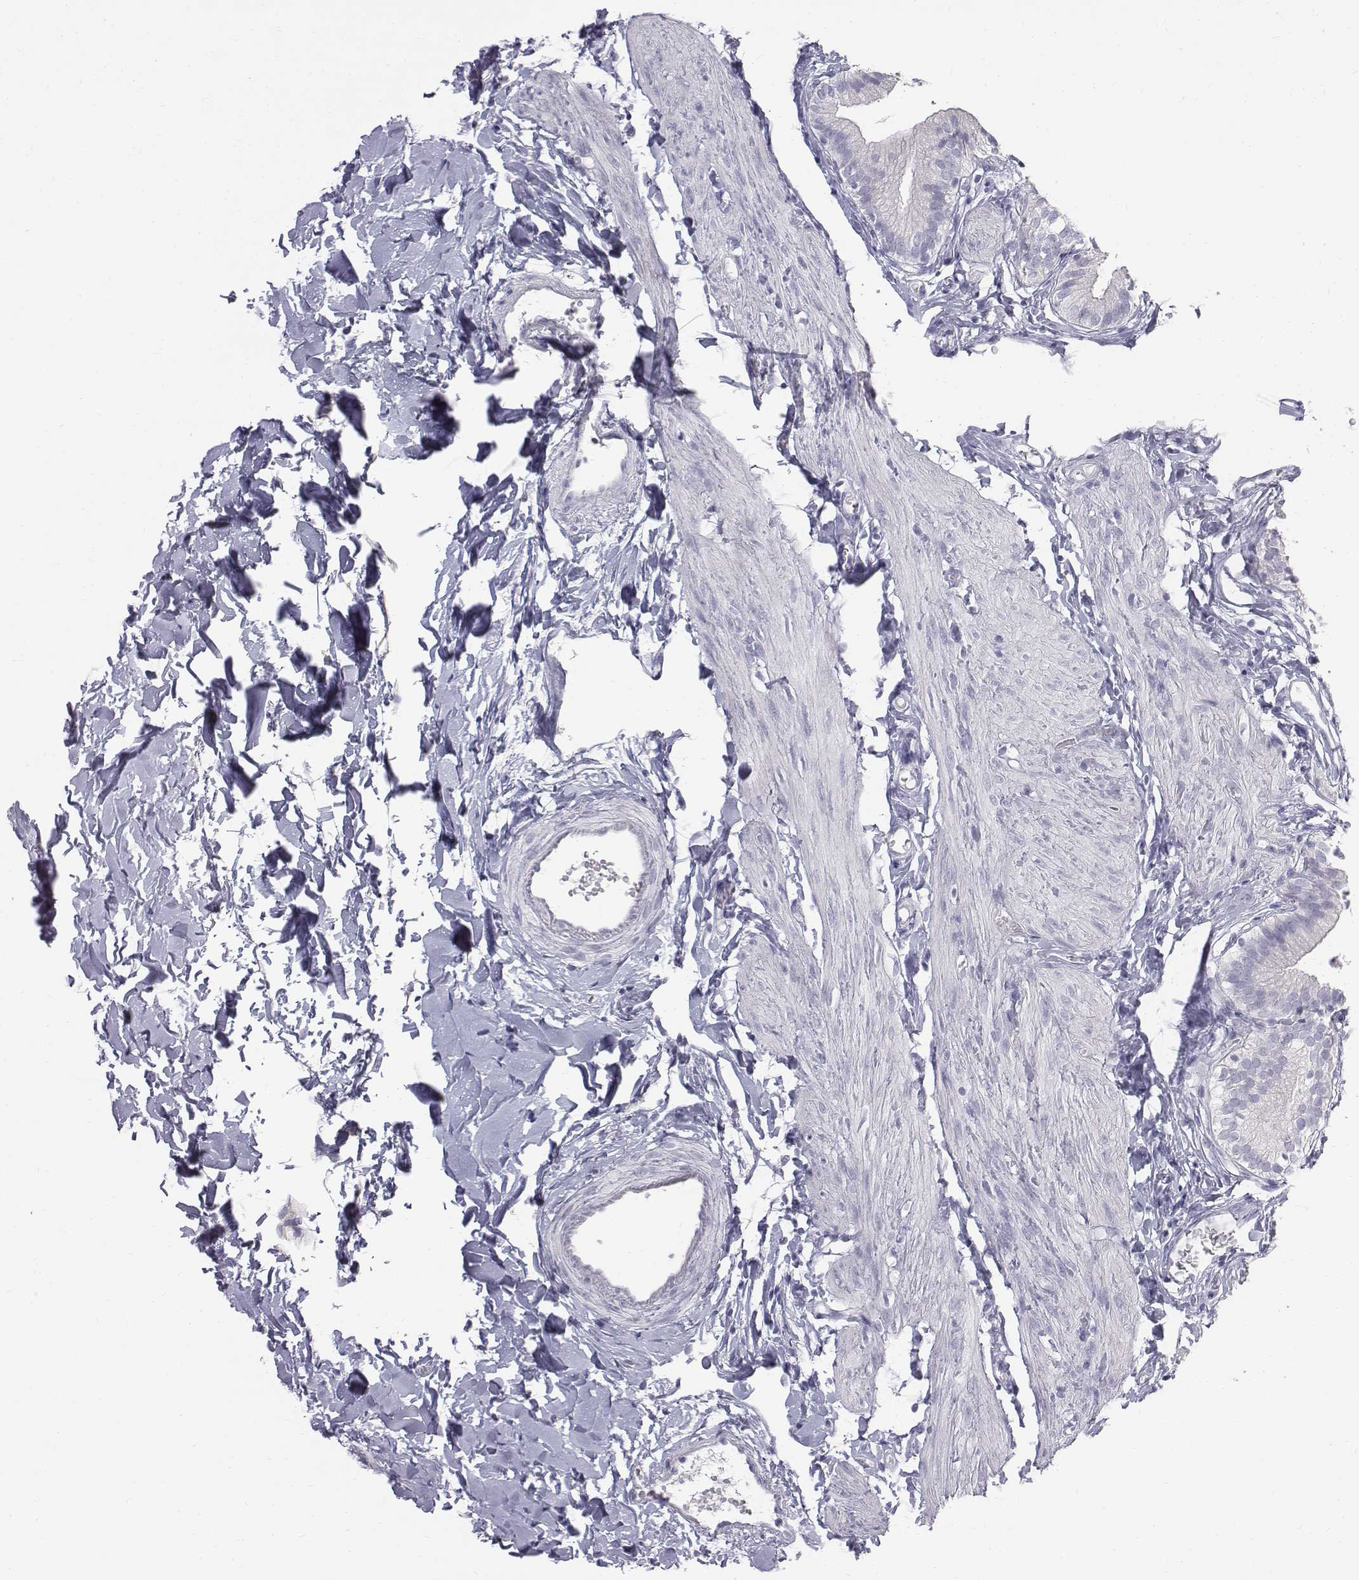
{"staining": {"intensity": "negative", "quantity": "none", "location": "none"}, "tissue": "gallbladder", "cell_type": "Glandular cells", "image_type": "normal", "snomed": [{"axis": "morphology", "description": "Normal tissue, NOS"}, {"axis": "topography", "description": "Gallbladder"}], "caption": "Human gallbladder stained for a protein using IHC exhibits no expression in glandular cells.", "gene": "C6orf58", "patient": {"sex": "female", "age": 47}}